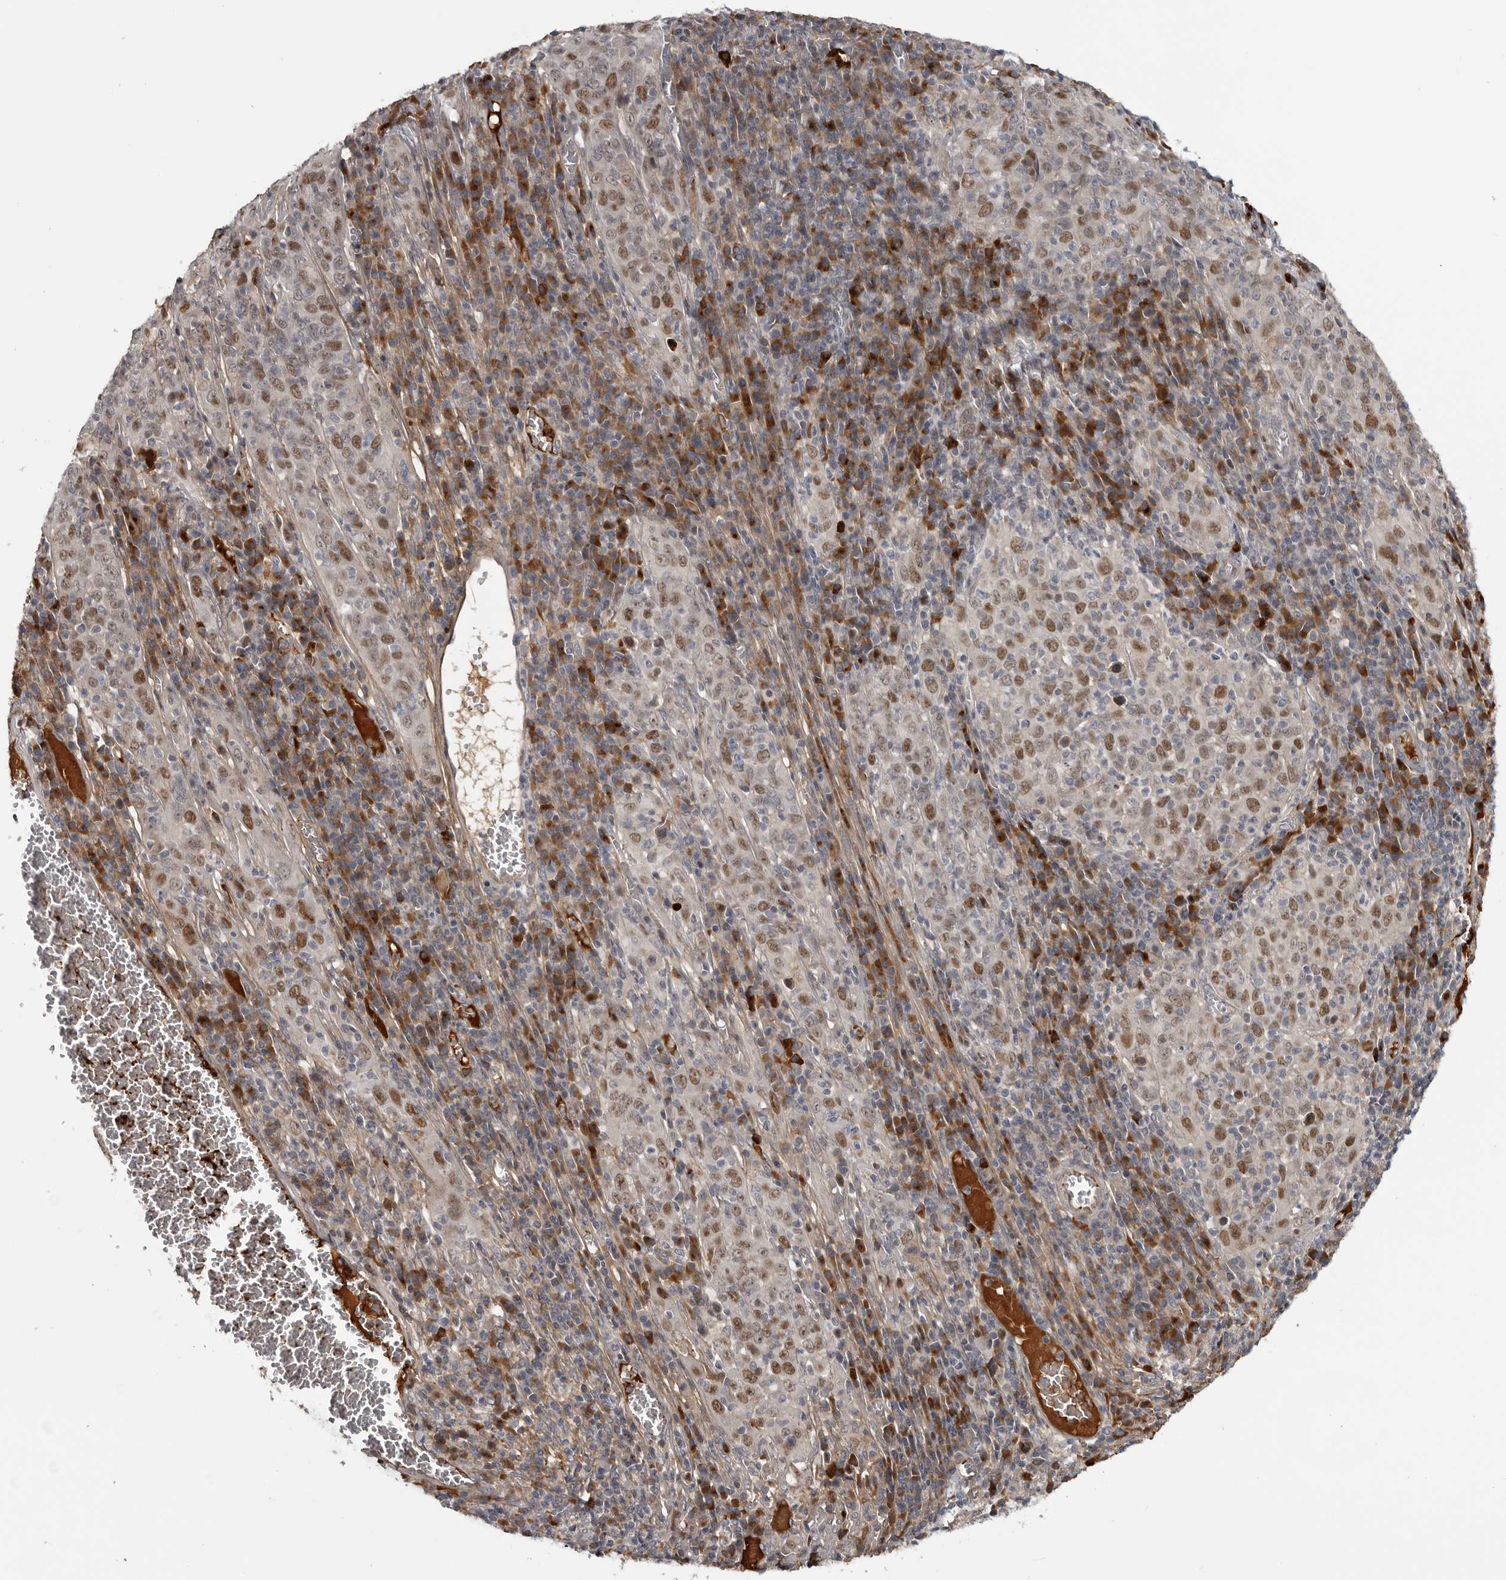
{"staining": {"intensity": "moderate", "quantity": ">75%", "location": "nuclear"}, "tissue": "cervical cancer", "cell_type": "Tumor cells", "image_type": "cancer", "snomed": [{"axis": "morphology", "description": "Squamous cell carcinoma, NOS"}, {"axis": "topography", "description": "Cervix"}], "caption": "Immunohistochemistry (DAB (3,3'-diaminobenzidine)) staining of squamous cell carcinoma (cervical) shows moderate nuclear protein positivity in about >75% of tumor cells.", "gene": "ZNF277", "patient": {"sex": "female", "age": 46}}